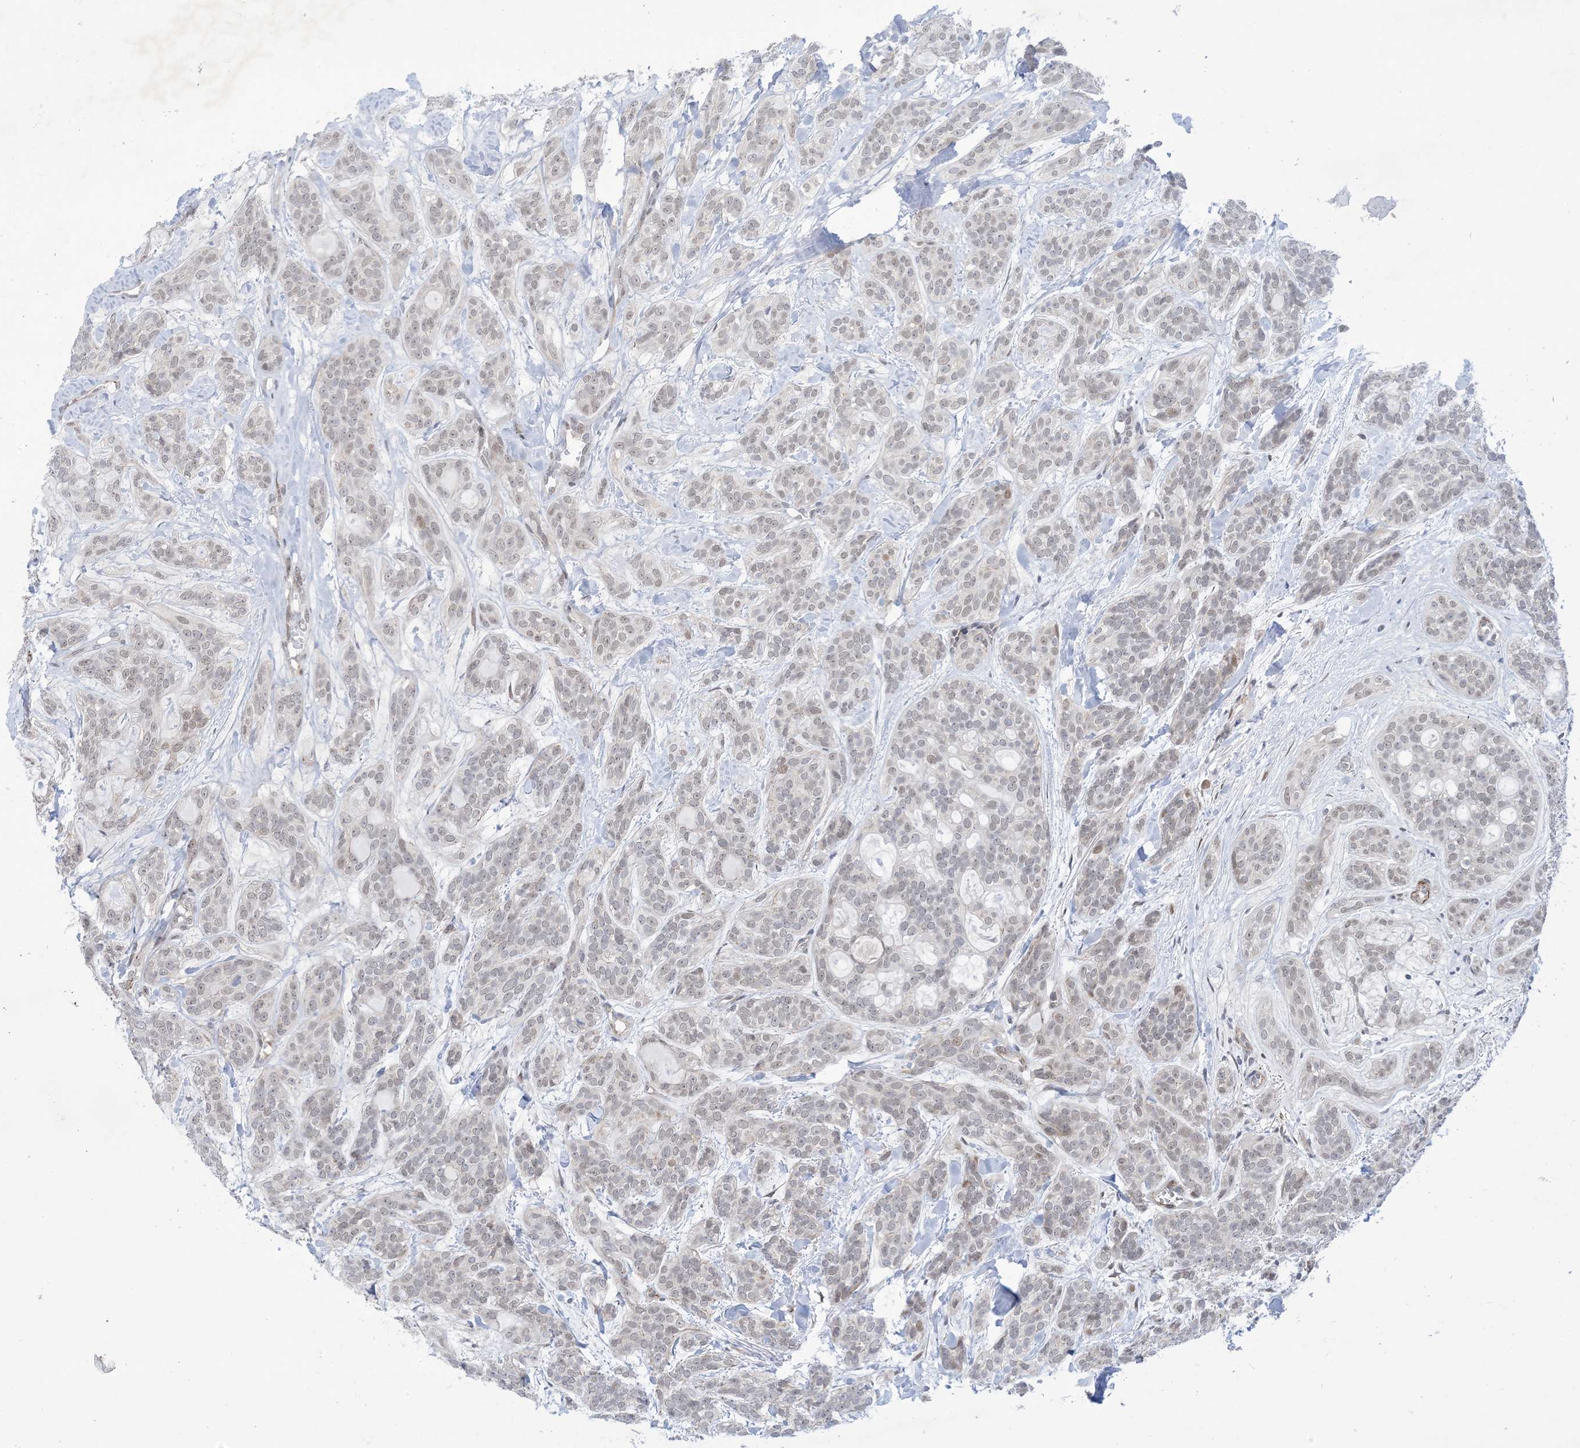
{"staining": {"intensity": "weak", "quantity": "<25%", "location": "nuclear"}, "tissue": "head and neck cancer", "cell_type": "Tumor cells", "image_type": "cancer", "snomed": [{"axis": "morphology", "description": "Adenocarcinoma, NOS"}, {"axis": "topography", "description": "Head-Neck"}], "caption": "Head and neck adenocarcinoma was stained to show a protein in brown. There is no significant expression in tumor cells.", "gene": "ZNF8", "patient": {"sex": "male", "age": 66}}